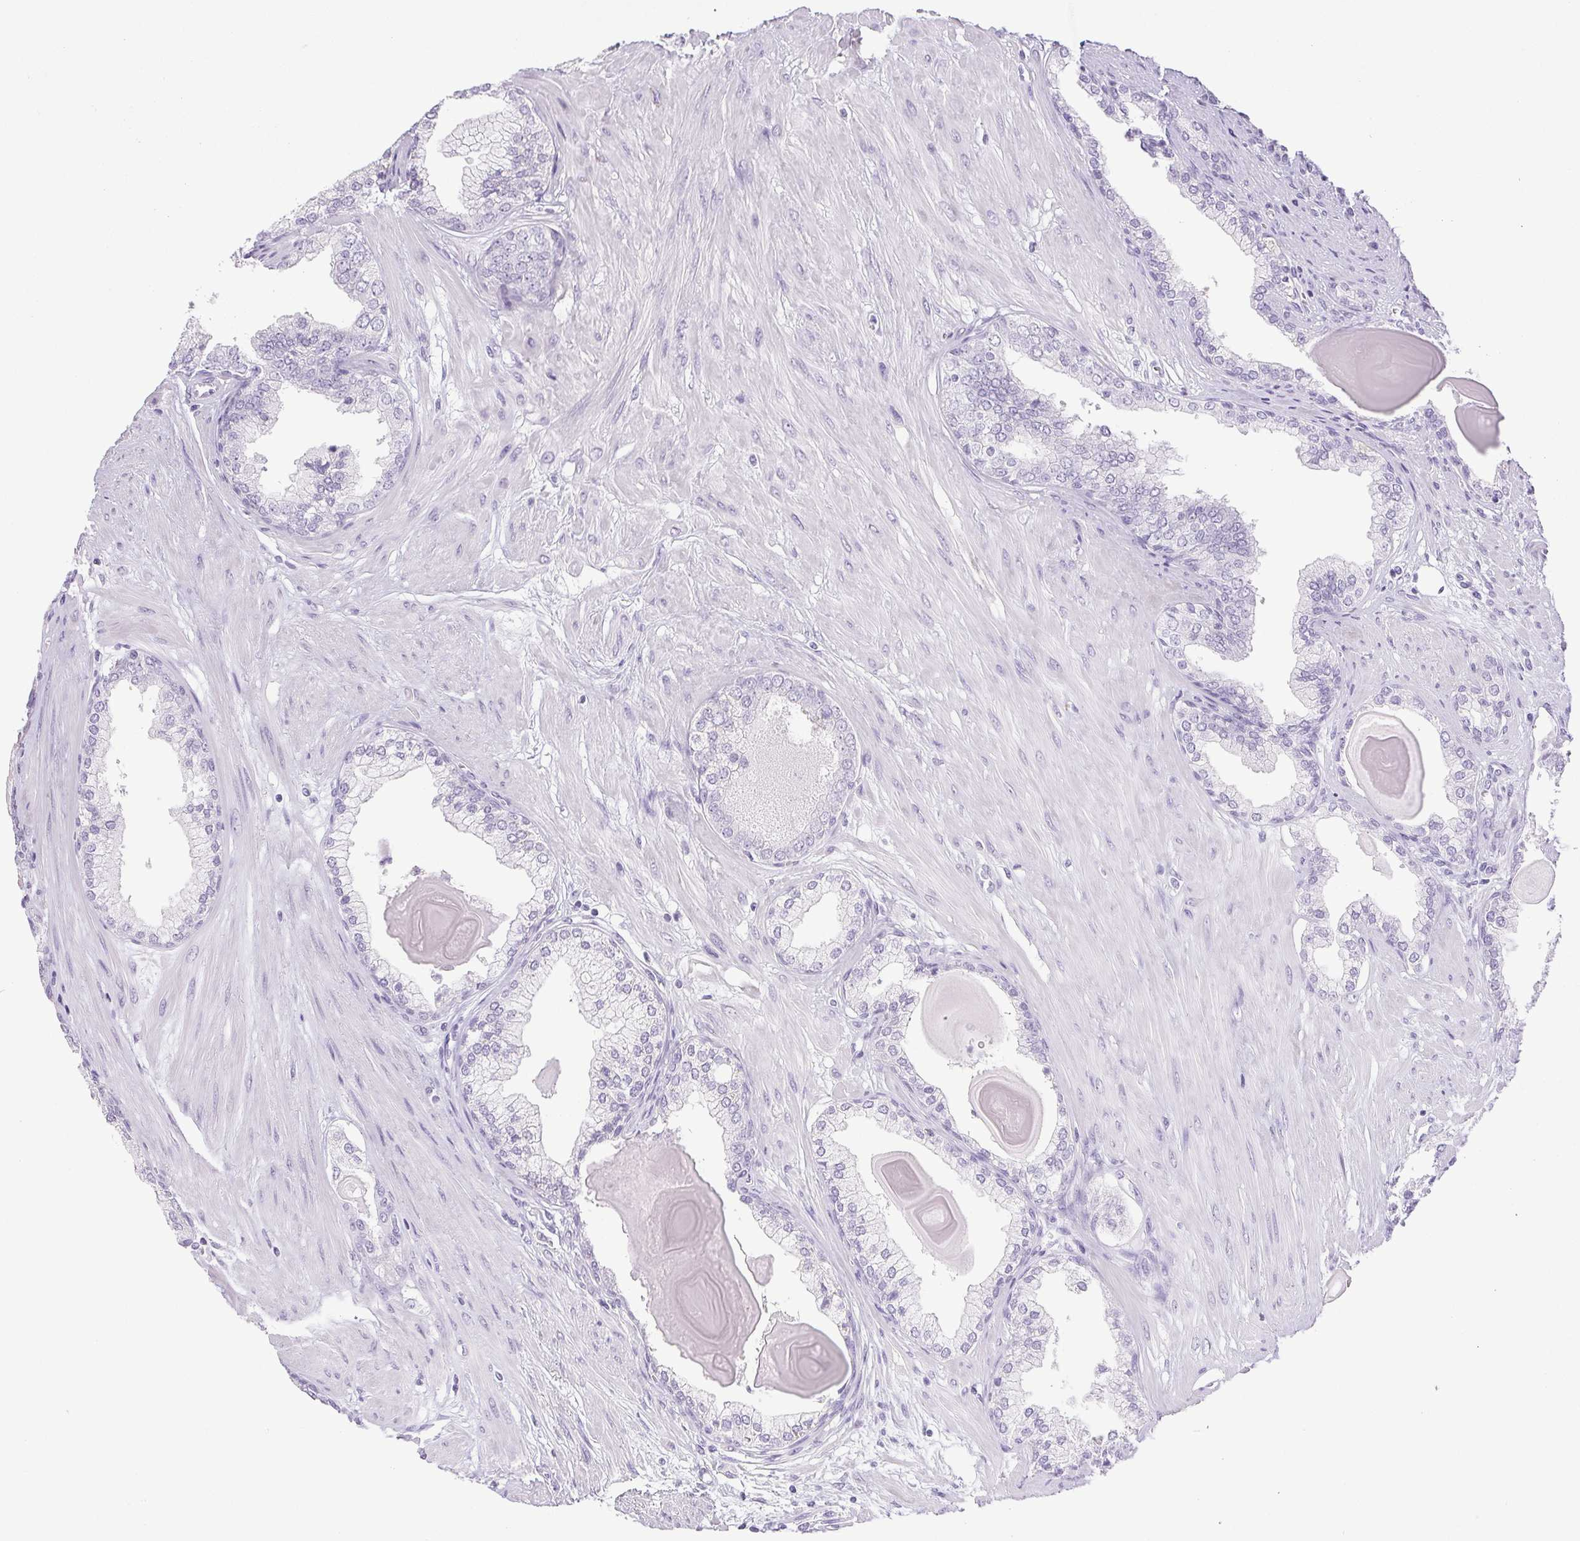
{"staining": {"intensity": "negative", "quantity": "none", "location": "none"}, "tissue": "prostate cancer", "cell_type": "Tumor cells", "image_type": "cancer", "snomed": [{"axis": "morphology", "description": "Adenocarcinoma, Low grade"}, {"axis": "topography", "description": "Prostate"}], "caption": "The immunohistochemistry image has no significant expression in tumor cells of adenocarcinoma (low-grade) (prostate) tissue.", "gene": "HLA-G", "patient": {"sex": "male", "age": 64}}